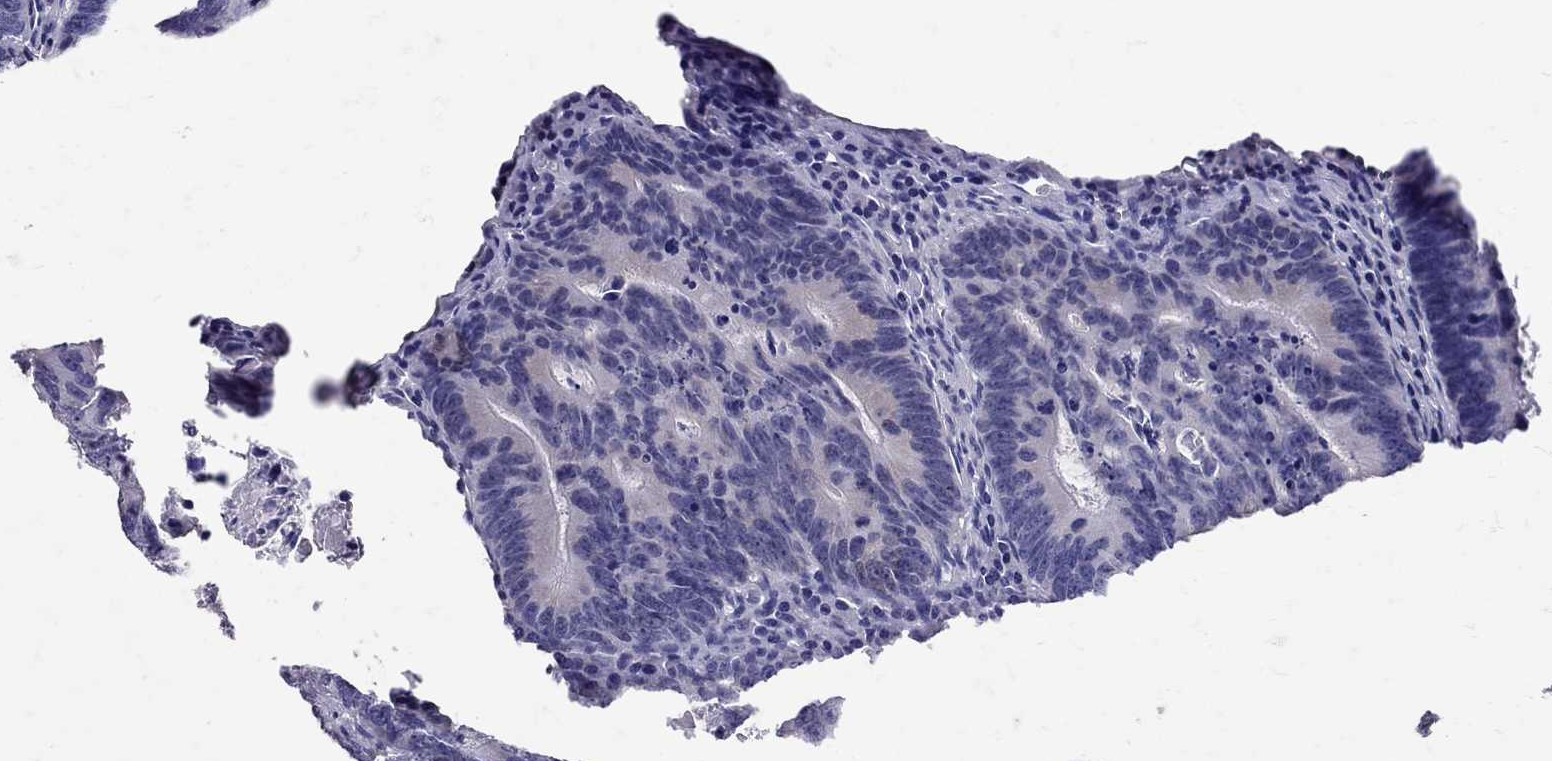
{"staining": {"intensity": "negative", "quantity": "none", "location": "none"}, "tissue": "colorectal cancer", "cell_type": "Tumor cells", "image_type": "cancer", "snomed": [{"axis": "morphology", "description": "Adenocarcinoma, NOS"}, {"axis": "topography", "description": "Colon"}], "caption": "The IHC photomicrograph has no significant staining in tumor cells of adenocarcinoma (colorectal) tissue.", "gene": "SST", "patient": {"sex": "female", "age": 87}}